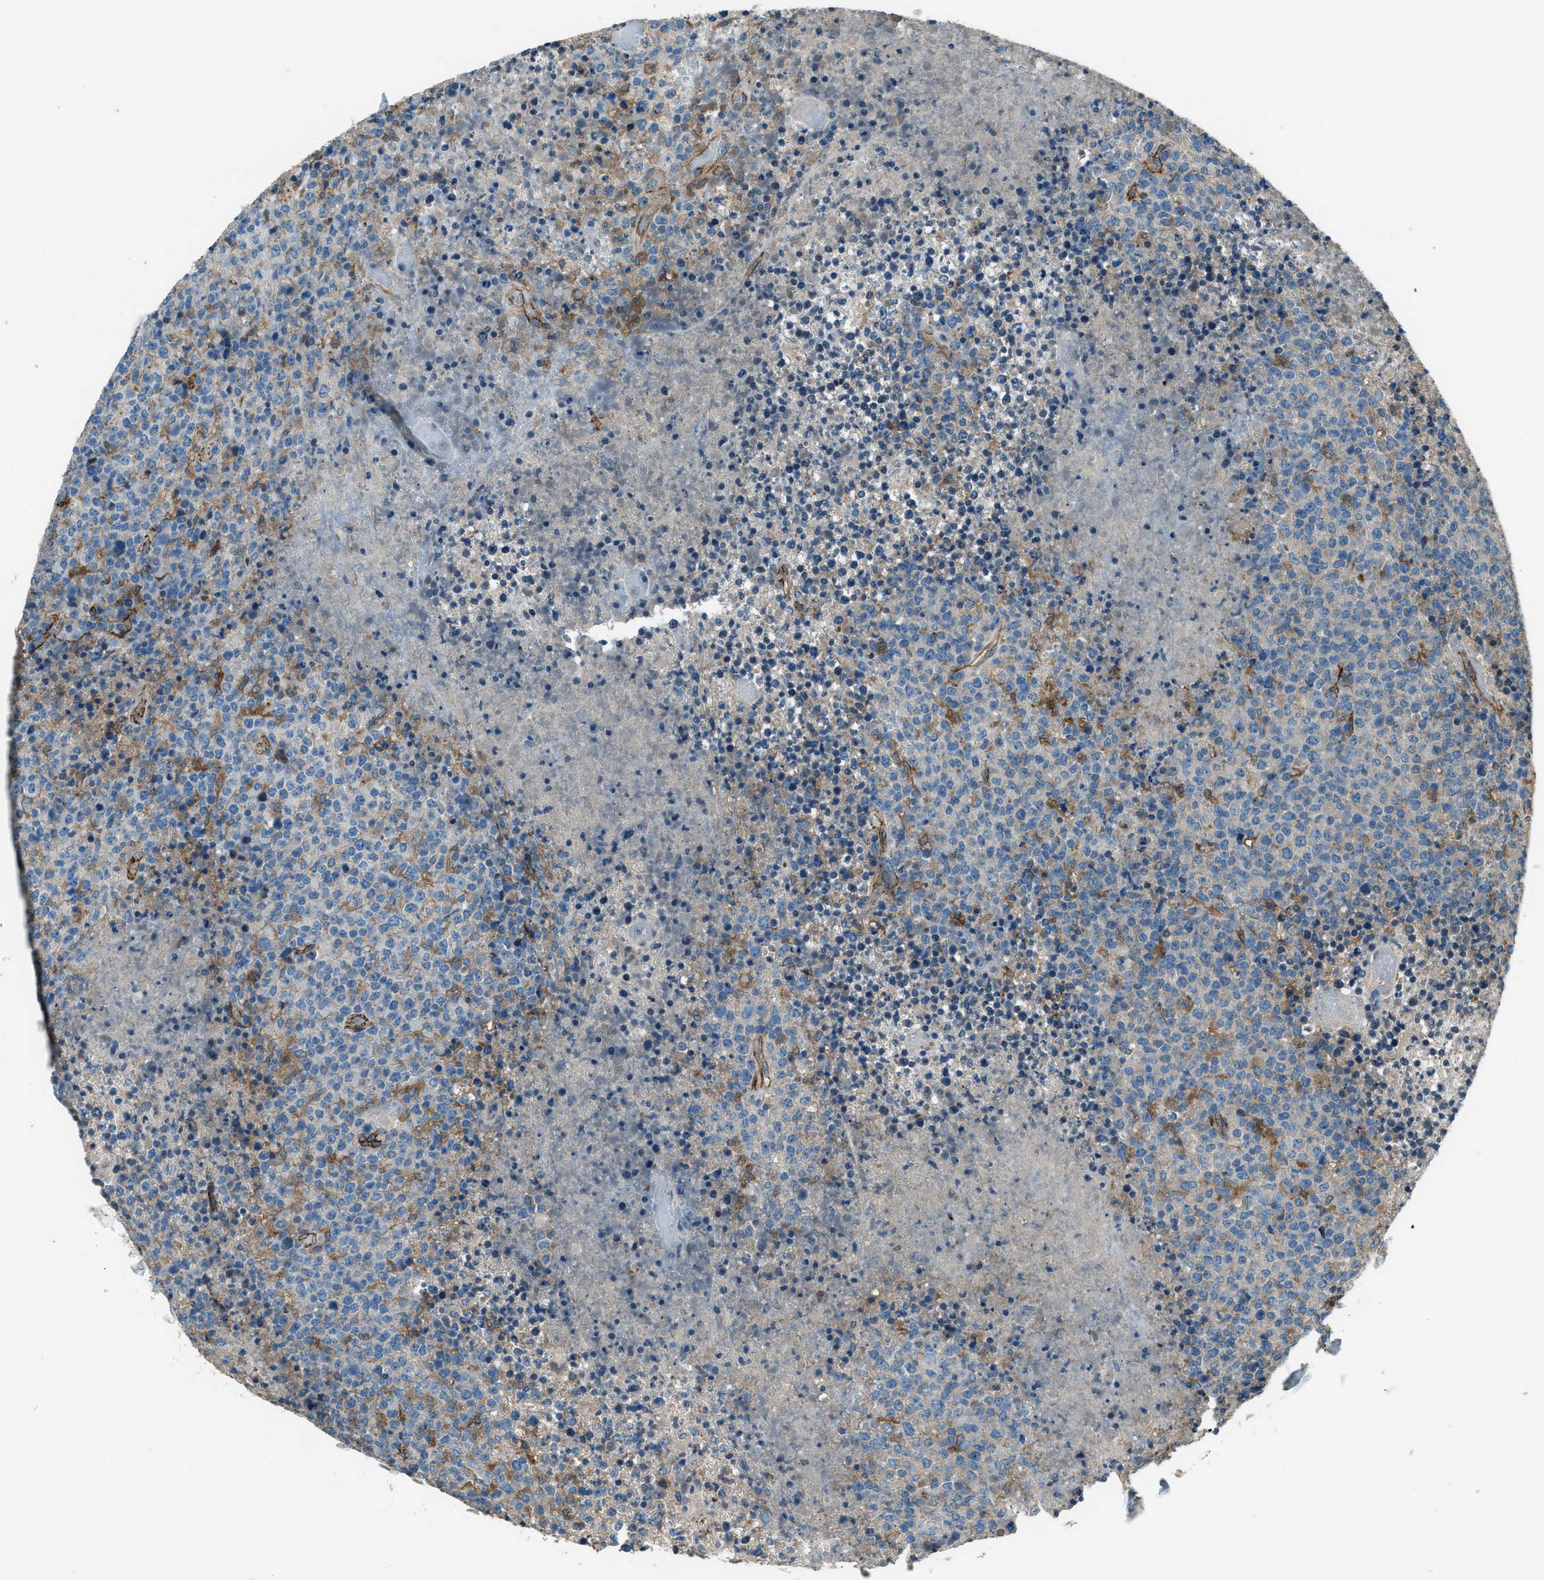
{"staining": {"intensity": "moderate", "quantity": "<25%", "location": "cytoplasmic/membranous"}, "tissue": "lymphoma", "cell_type": "Tumor cells", "image_type": "cancer", "snomed": [{"axis": "morphology", "description": "Malignant lymphoma, non-Hodgkin's type, High grade"}, {"axis": "topography", "description": "Lymph node"}], "caption": "Immunohistochemistry of lymphoma displays low levels of moderate cytoplasmic/membranous positivity in approximately <25% of tumor cells.", "gene": "SVIL", "patient": {"sex": "male", "age": 13}}